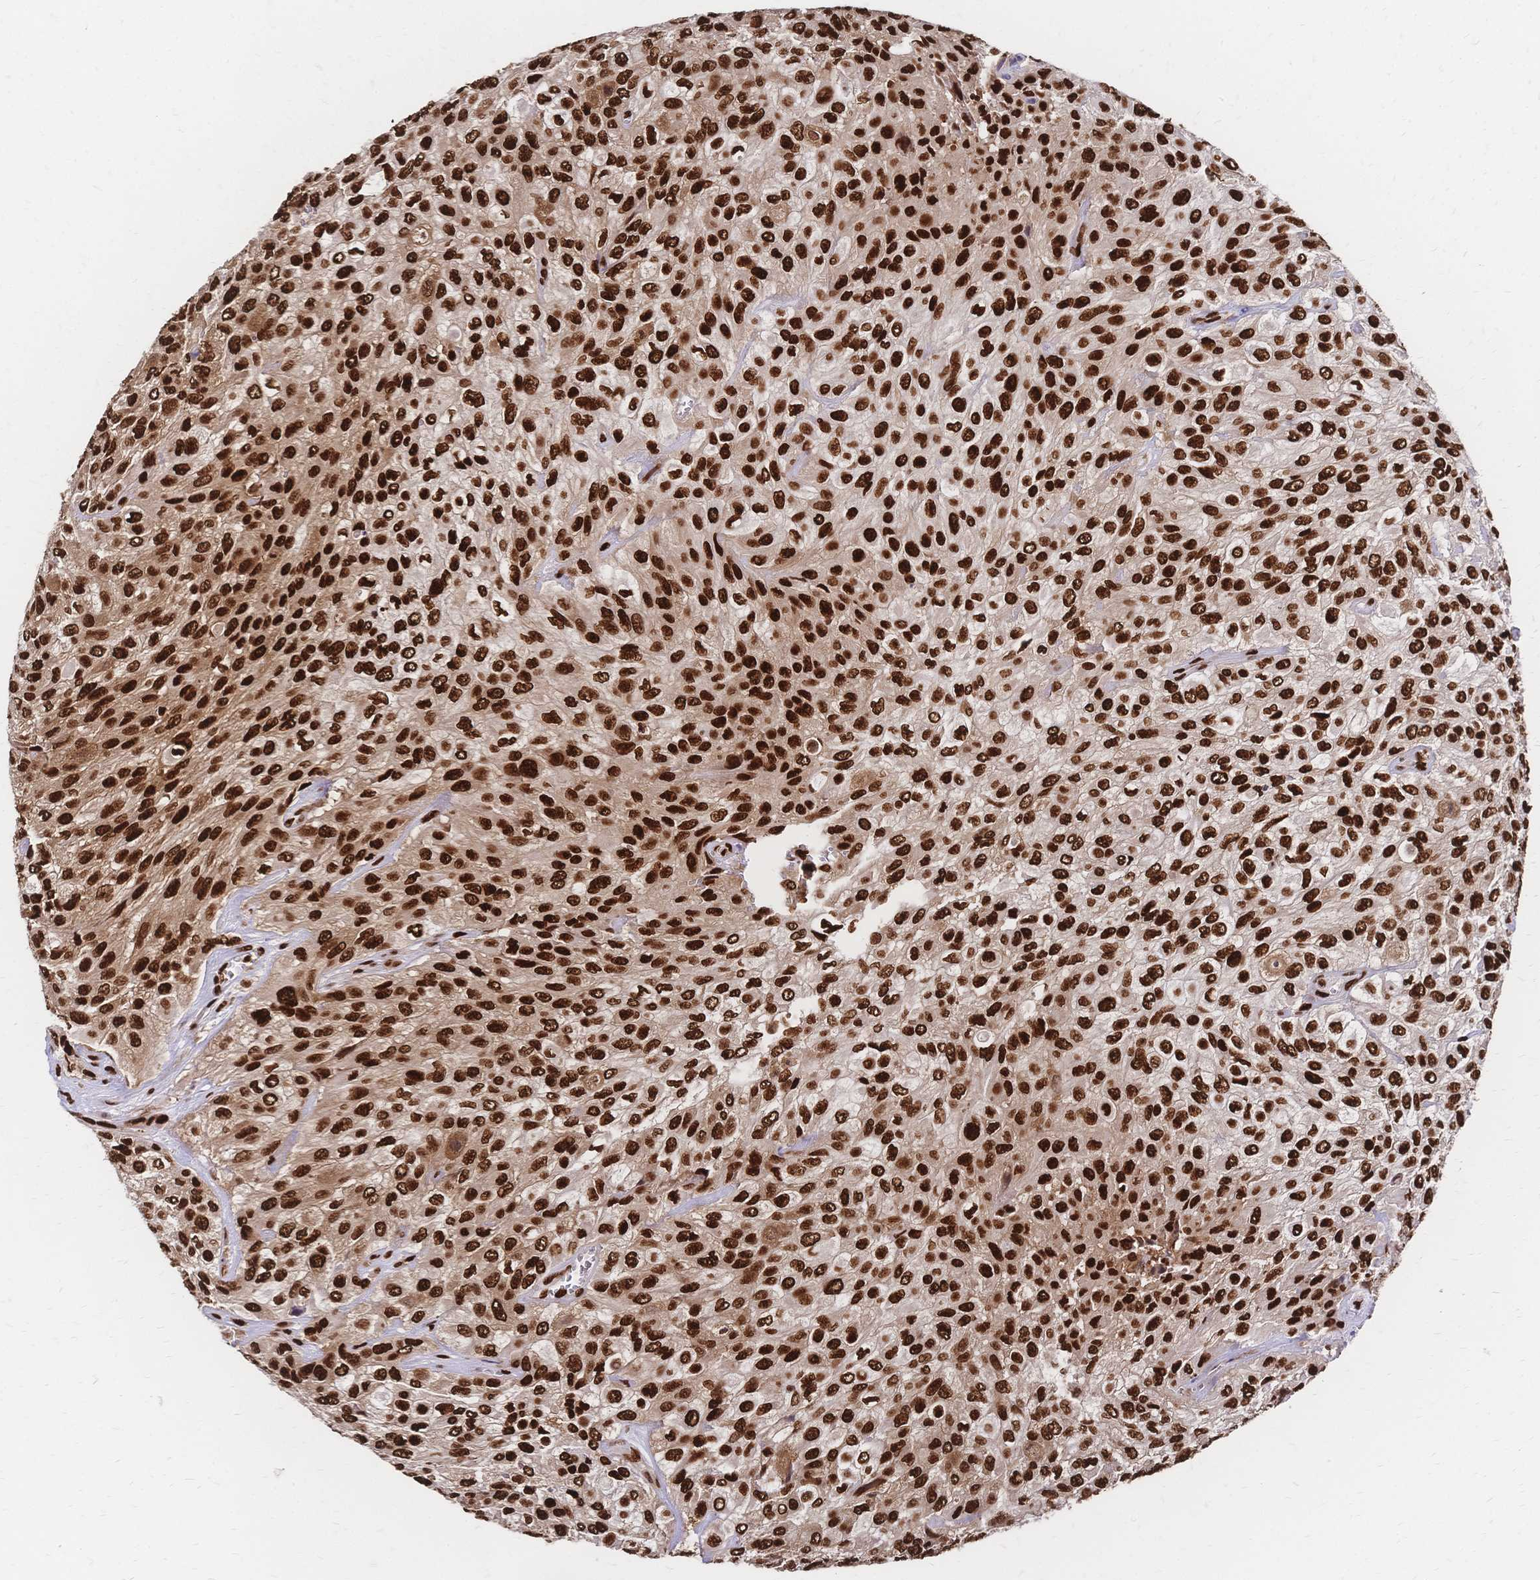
{"staining": {"intensity": "strong", "quantity": ">75%", "location": "nuclear"}, "tissue": "urothelial cancer", "cell_type": "Tumor cells", "image_type": "cancer", "snomed": [{"axis": "morphology", "description": "Urothelial carcinoma, High grade"}, {"axis": "topography", "description": "Urinary bladder"}], "caption": "High-magnification brightfield microscopy of urothelial cancer stained with DAB (brown) and counterstained with hematoxylin (blue). tumor cells exhibit strong nuclear expression is identified in about>75% of cells. Immunohistochemistry stains the protein of interest in brown and the nuclei are stained blue.", "gene": "HDGF", "patient": {"sex": "male", "age": 57}}